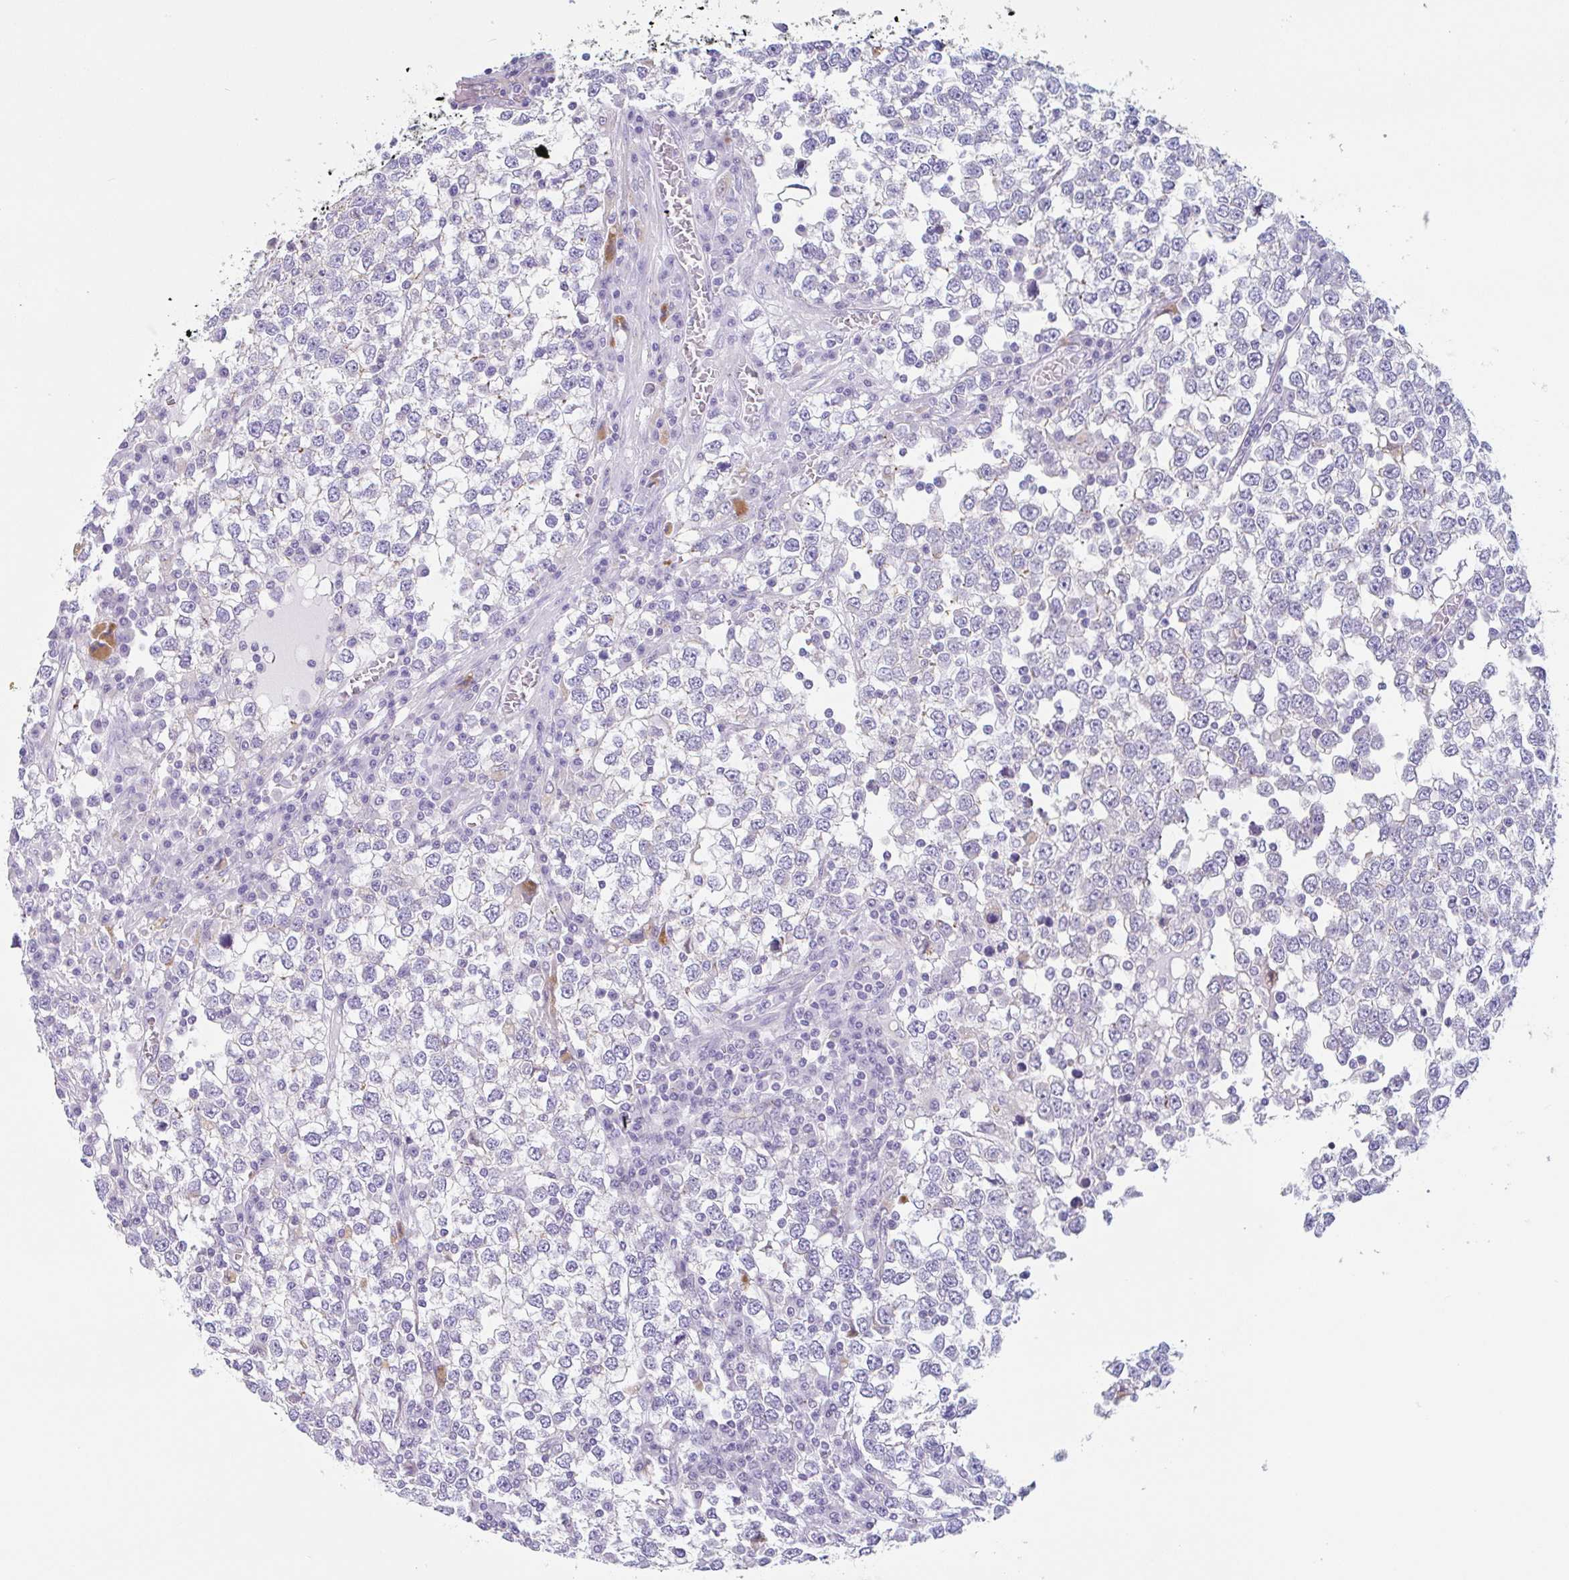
{"staining": {"intensity": "negative", "quantity": "none", "location": "none"}, "tissue": "testis cancer", "cell_type": "Tumor cells", "image_type": "cancer", "snomed": [{"axis": "morphology", "description": "Seminoma, NOS"}, {"axis": "topography", "description": "Testis"}], "caption": "A photomicrograph of testis seminoma stained for a protein displays no brown staining in tumor cells.", "gene": "LENG9", "patient": {"sex": "male", "age": 65}}